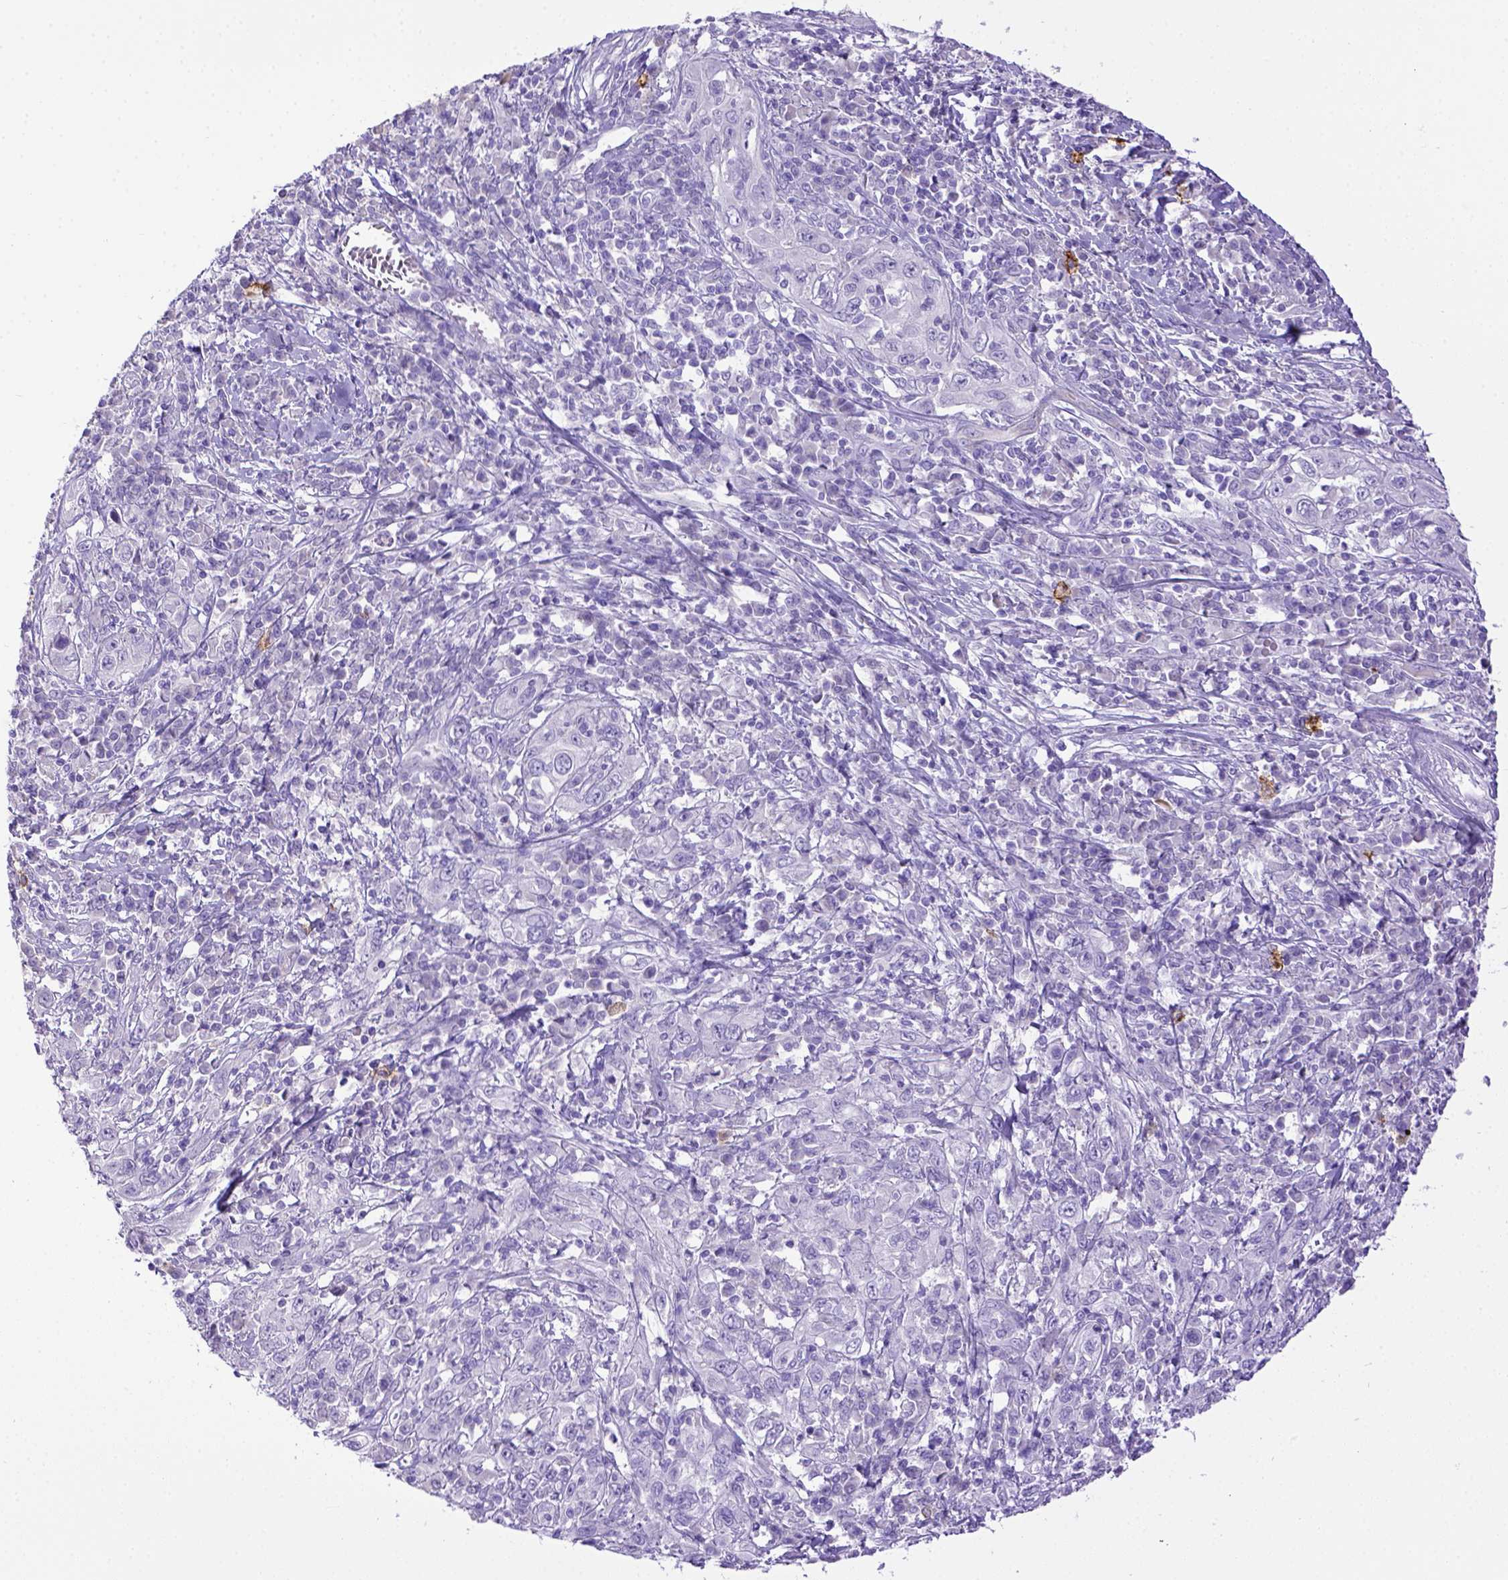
{"staining": {"intensity": "negative", "quantity": "none", "location": "none"}, "tissue": "cervical cancer", "cell_type": "Tumor cells", "image_type": "cancer", "snomed": [{"axis": "morphology", "description": "Squamous cell carcinoma, NOS"}, {"axis": "topography", "description": "Cervix"}], "caption": "Cervical cancer (squamous cell carcinoma) was stained to show a protein in brown. There is no significant expression in tumor cells. (DAB immunohistochemistry (IHC) visualized using brightfield microscopy, high magnification).", "gene": "KIT", "patient": {"sex": "female", "age": 46}}